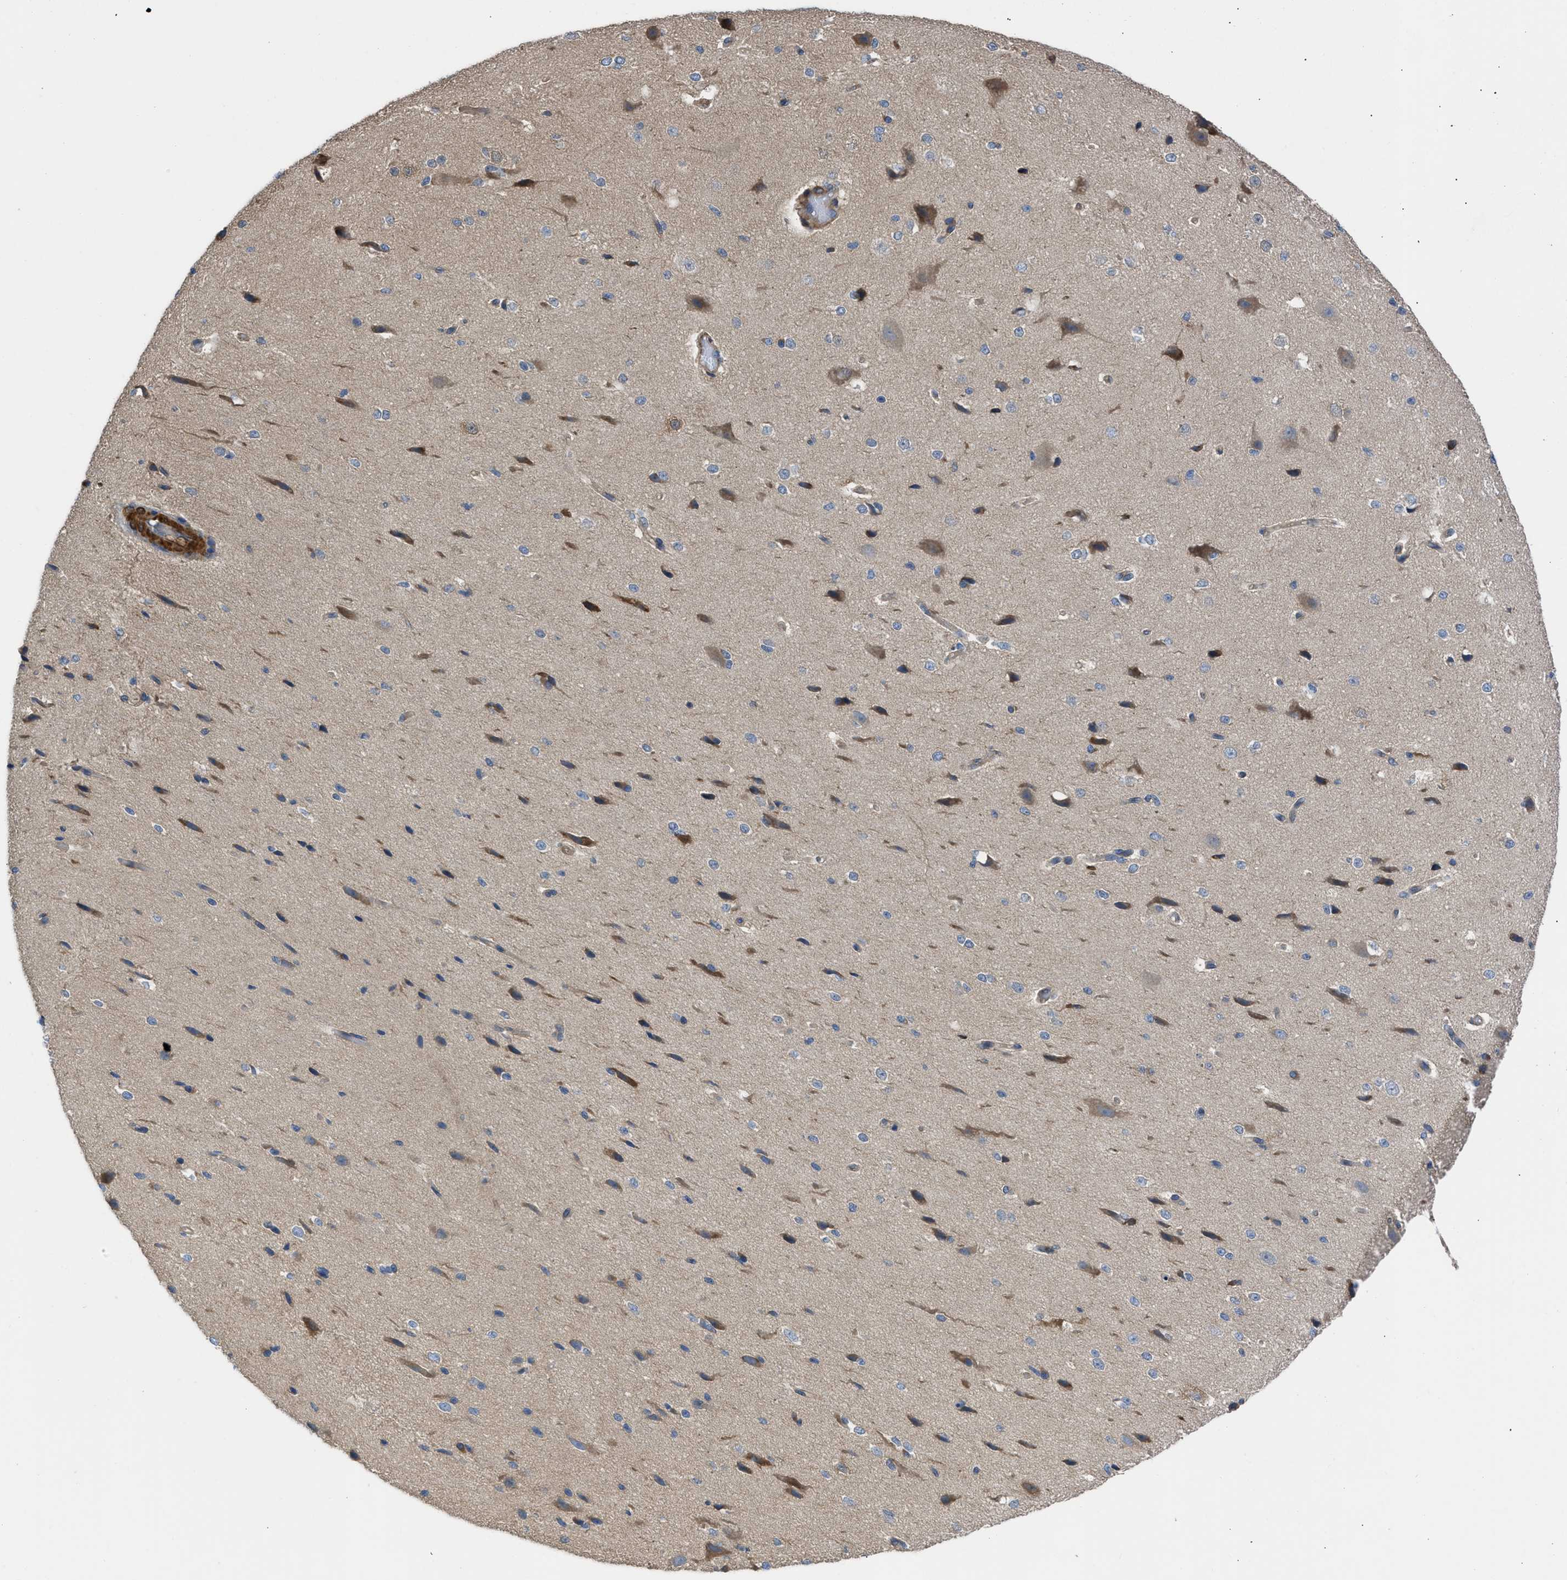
{"staining": {"intensity": "weak", "quantity": ">75%", "location": "cytoplasmic/membranous"}, "tissue": "cerebral cortex", "cell_type": "Endothelial cells", "image_type": "normal", "snomed": [{"axis": "morphology", "description": "Normal tissue, NOS"}, {"axis": "morphology", "description": "Developmental malformation"}, {"axis": "topography", "description": "Cerebral cortex"}], "caption": "The photomicrograph reveals a brown stain indicating the presence of a protein in the cytoplasmic/membranous of endothelial cells in cerebral cortex. The staining was performed using DAB to visualize the protein expression in brown, while the nuclei were stained in blue with hematoxylin (Magnification: 20x).", "gene": "CHKB", "patient": {"sex": "female", "age": 30}}